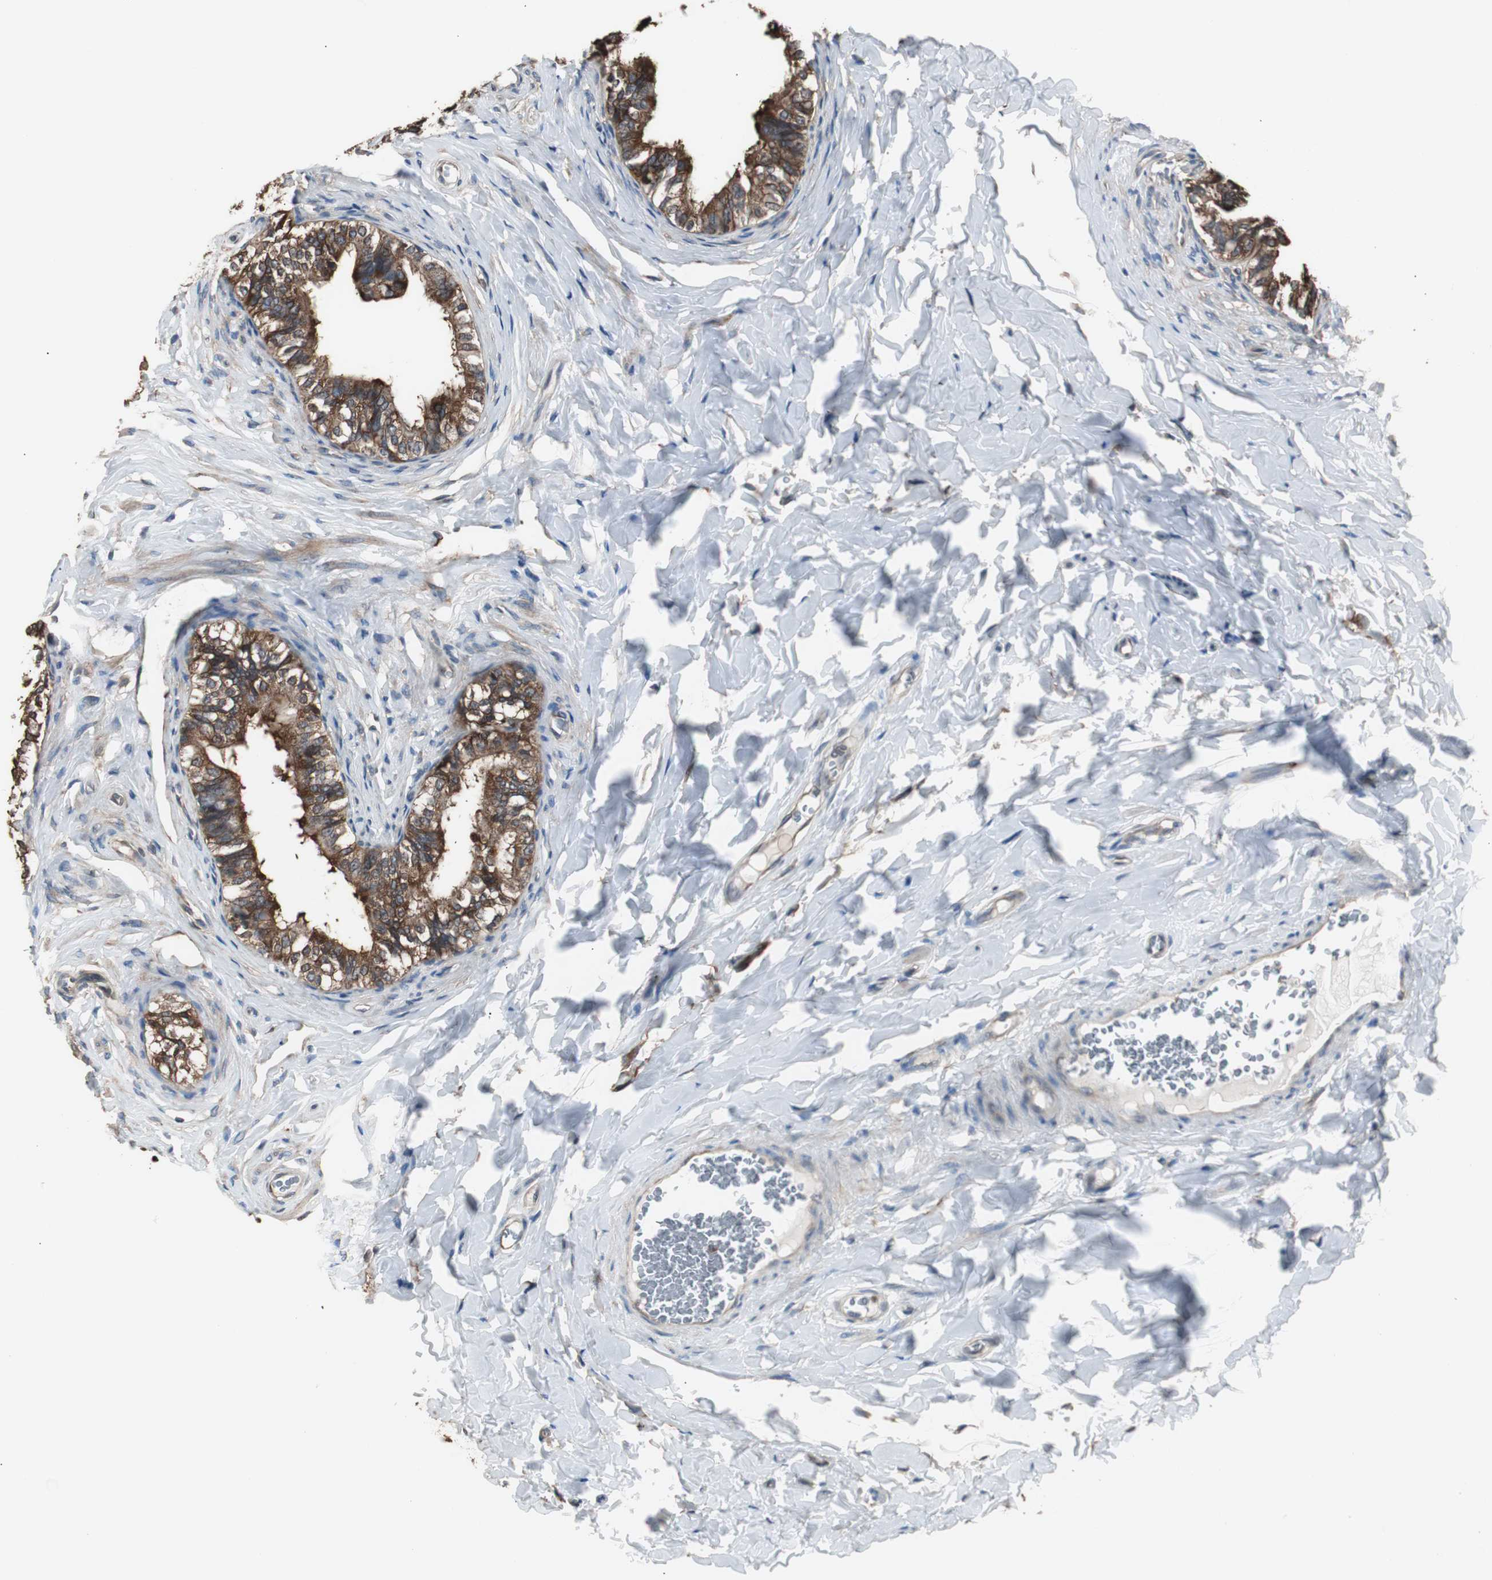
{"staining": {"intensity": "strong", "quantity": ">75%", "location": "cytoplasmic/membranous"}, "tissue": "epididymis", "cell_type": "Glandular cells", "image_type": "normal", "snomed": [{"axis": "morphology", "description": "Normal tissue, NOS"}, {"axis": "topography", "description": "Soft tissue"}, {"axis": "topography", "description": "Epididymis"}], "caption": "High-magnification brightfield microscopy of benign epididymis stained with DAB (3,3'-diaminobenzidine) (brown) and counterstained with hematoxylin (blue). glandular cells exhibit strong cytoplasmic/membranous expression is present in approximately>75% of cells. Using DAB (brown) and hematoxylin (blue) stains, captured at high magnification using brightfield microscopy.", "gene": "CAPNS1", "patient": {"sex": "male", "age": 26}}